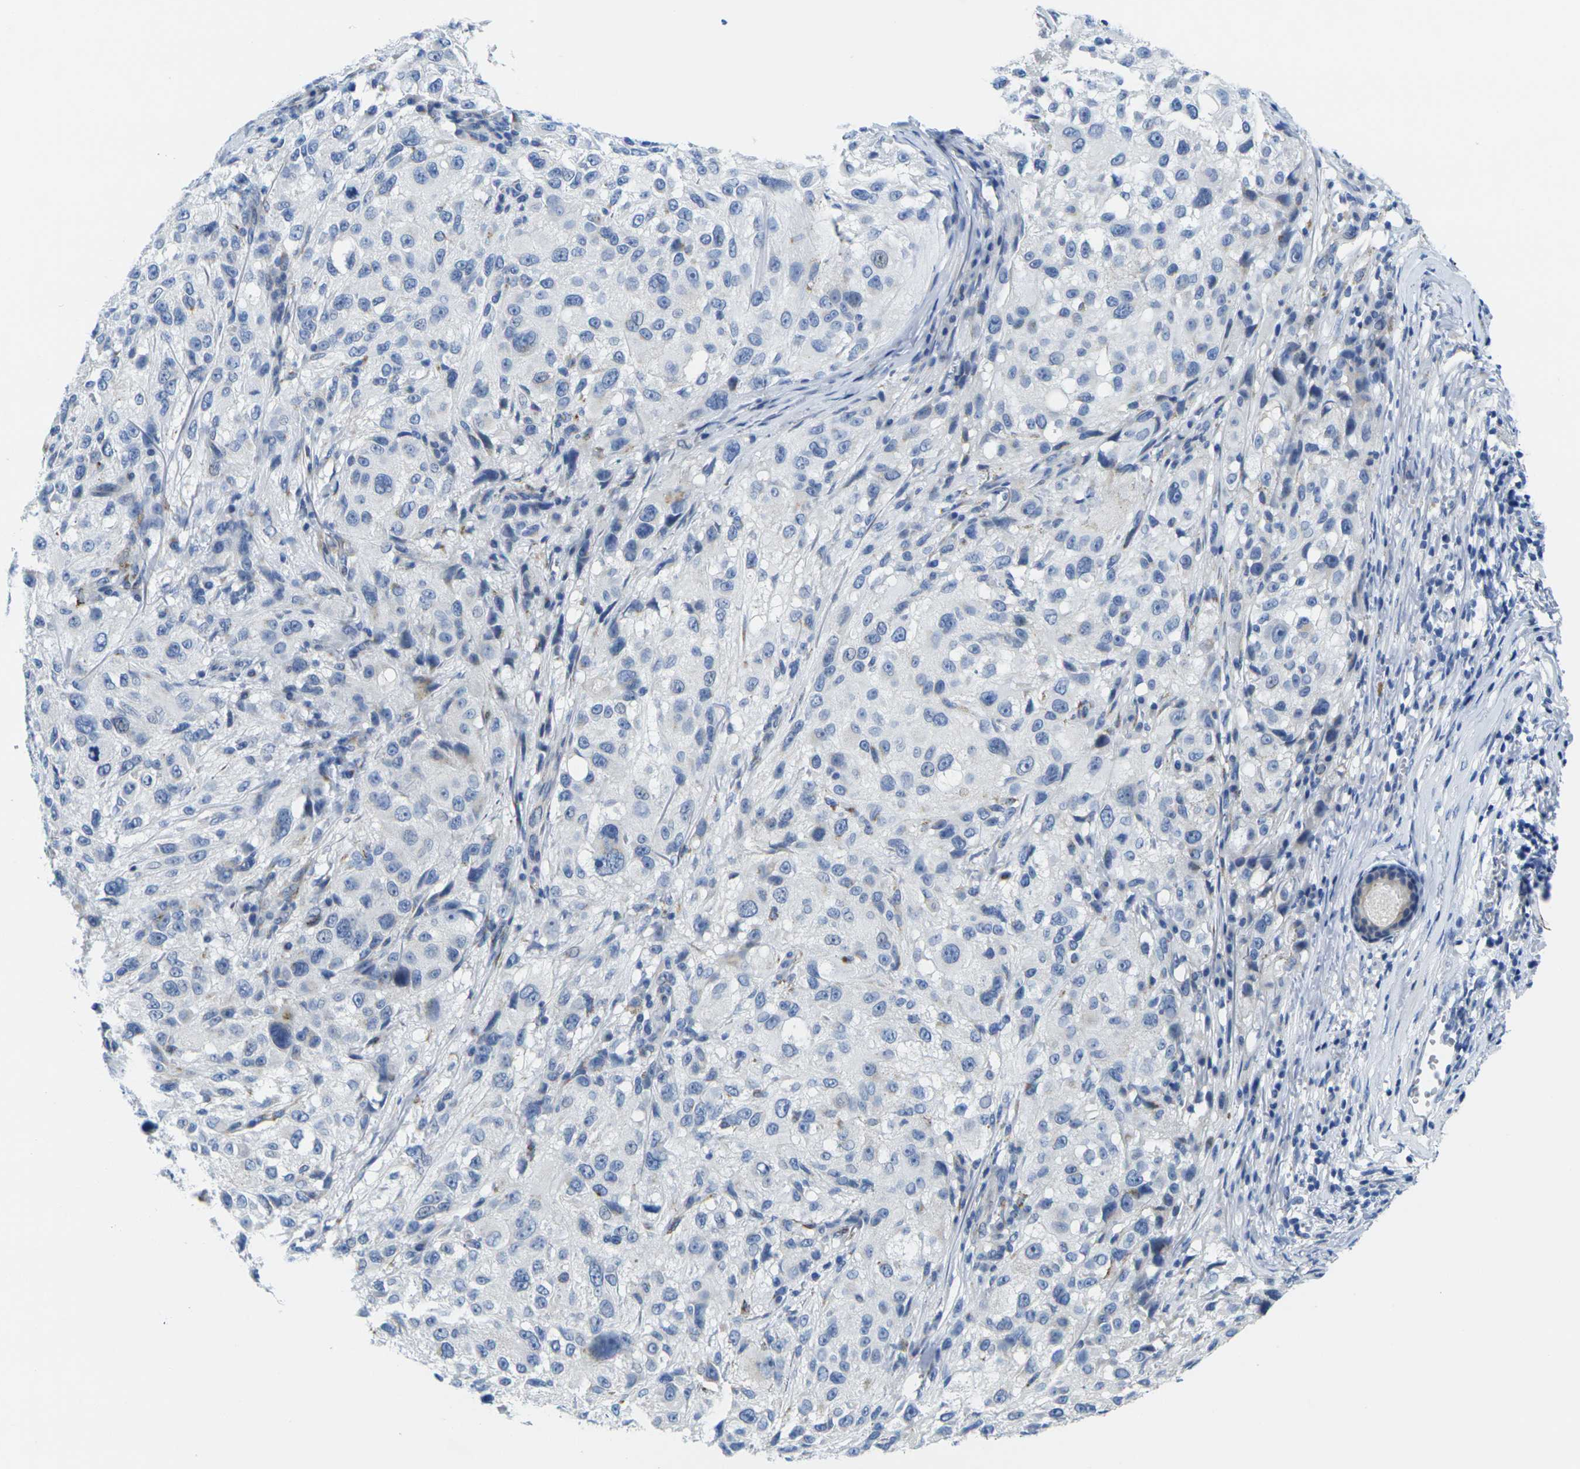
{"staining": {"intensity": "negative", "quantity": "none", "location": "none"}, "tissue": "melanoma", "cell_type": "Tumor cells", "image_type": "cancer", "snomed": [{"axis": "morphology", "description": "Necrosis, NOS"}, {"axis": "morphology", "description": "Malignant melanoma, NOS"}, {"axis": "topography", "description": "Skin"}], "caption": "This photomicrograph is of malignant melanoma stained with immunohistochemistry (IHC) to label a protein in brown with the nuclei are counter-stained blue. There is no staining in tumor cells. (DAB (3,3'-diaminobenzidine) IHC, high magnification).", "gene": "CRK", "patient": {"sex": "female", "age": 87}}